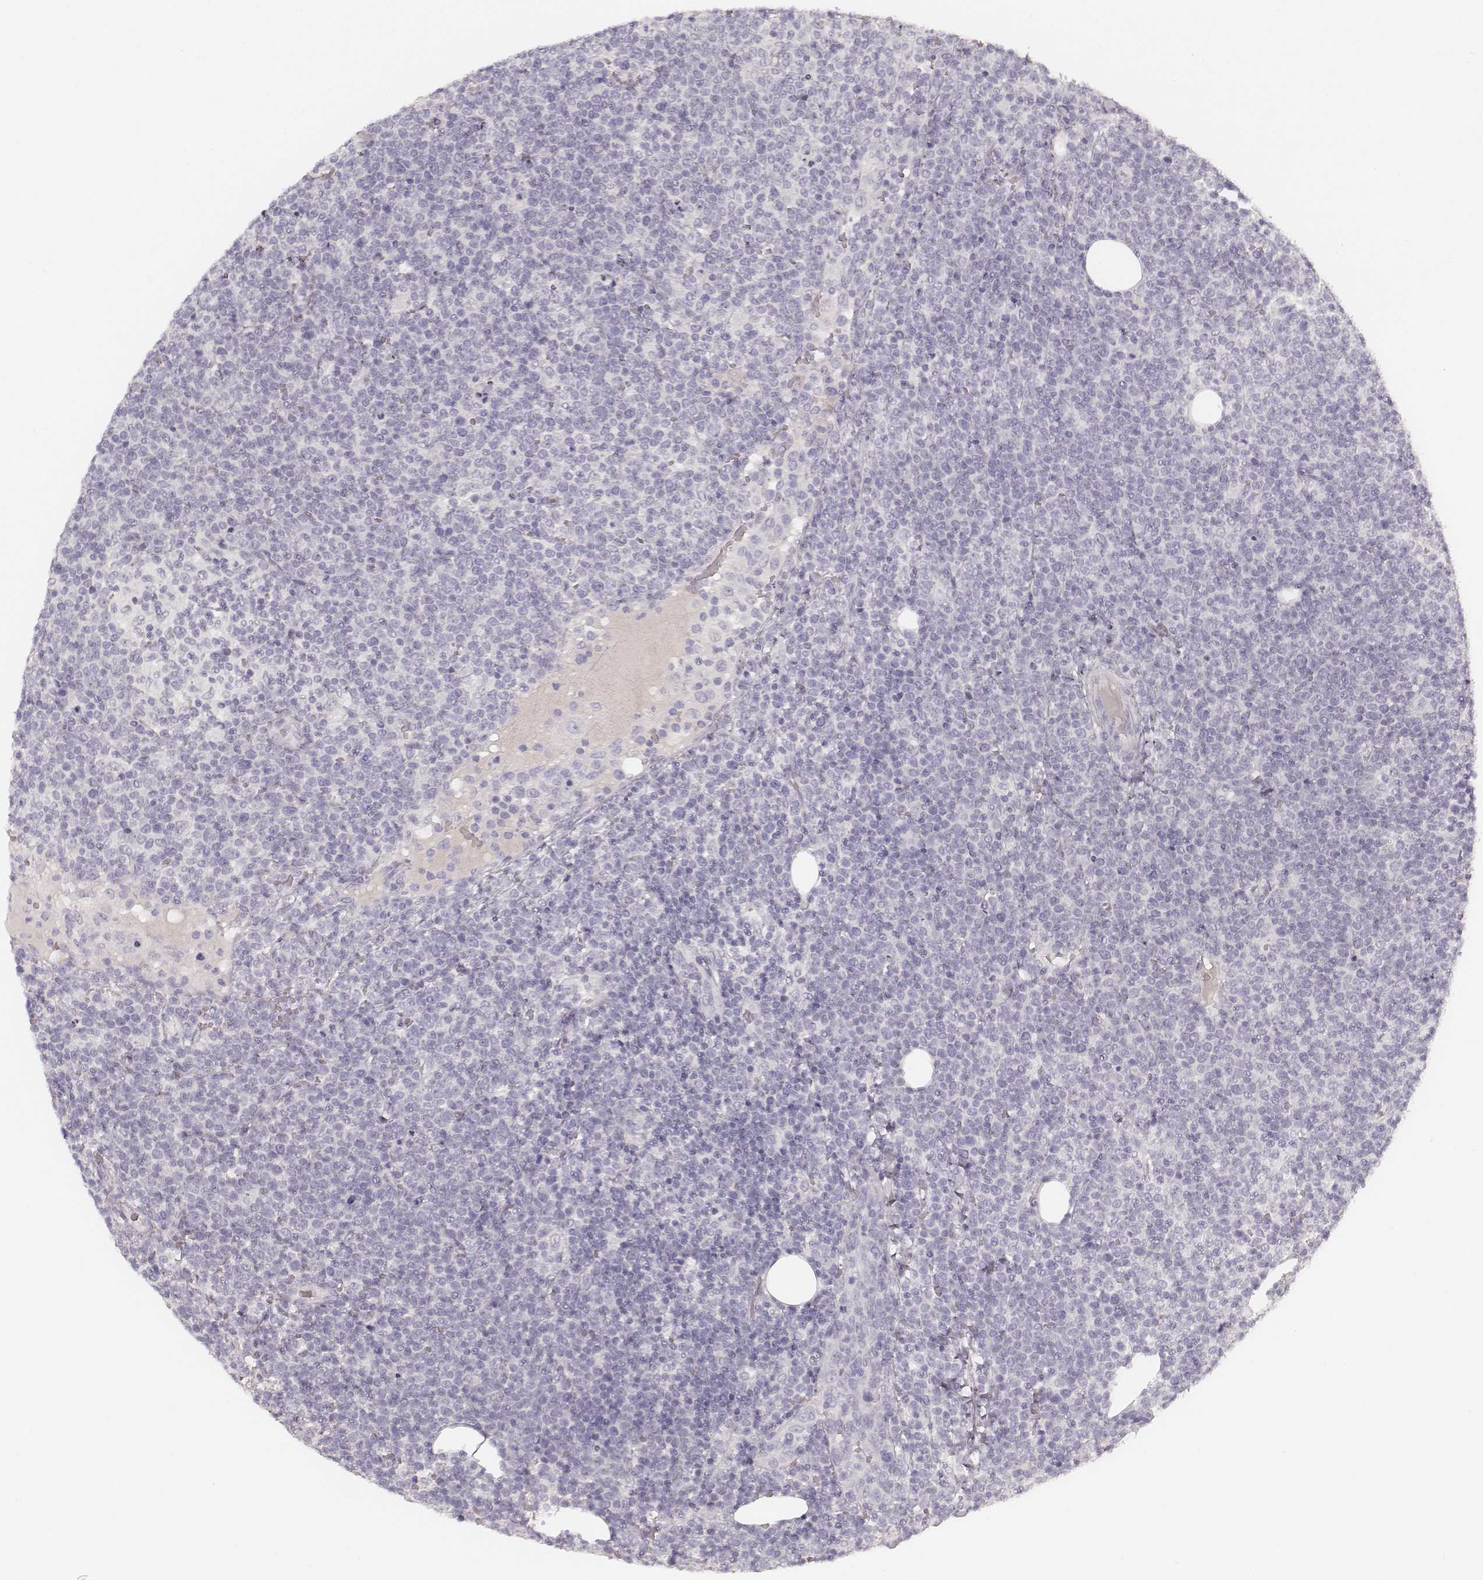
{"staining": {"intensity": "negative", "quantity": "none", "location": "none"}, "tissue": "lymphoma", "cell_type": "Tumor cells", "image_type": "cancer", "snomed": [{"axis": "morphology", "description": "Malignant lymphoma, non-Hodgkin's type, High grade"}, {"axis": "topography", "description": "Lymph node"}], "caption": "A histopathology image of lymphoma stained for a protein demonstrates no brown staining in tumor cells.", "gene": "KRT26", "patient": {"sex": "male", "age": 61}}